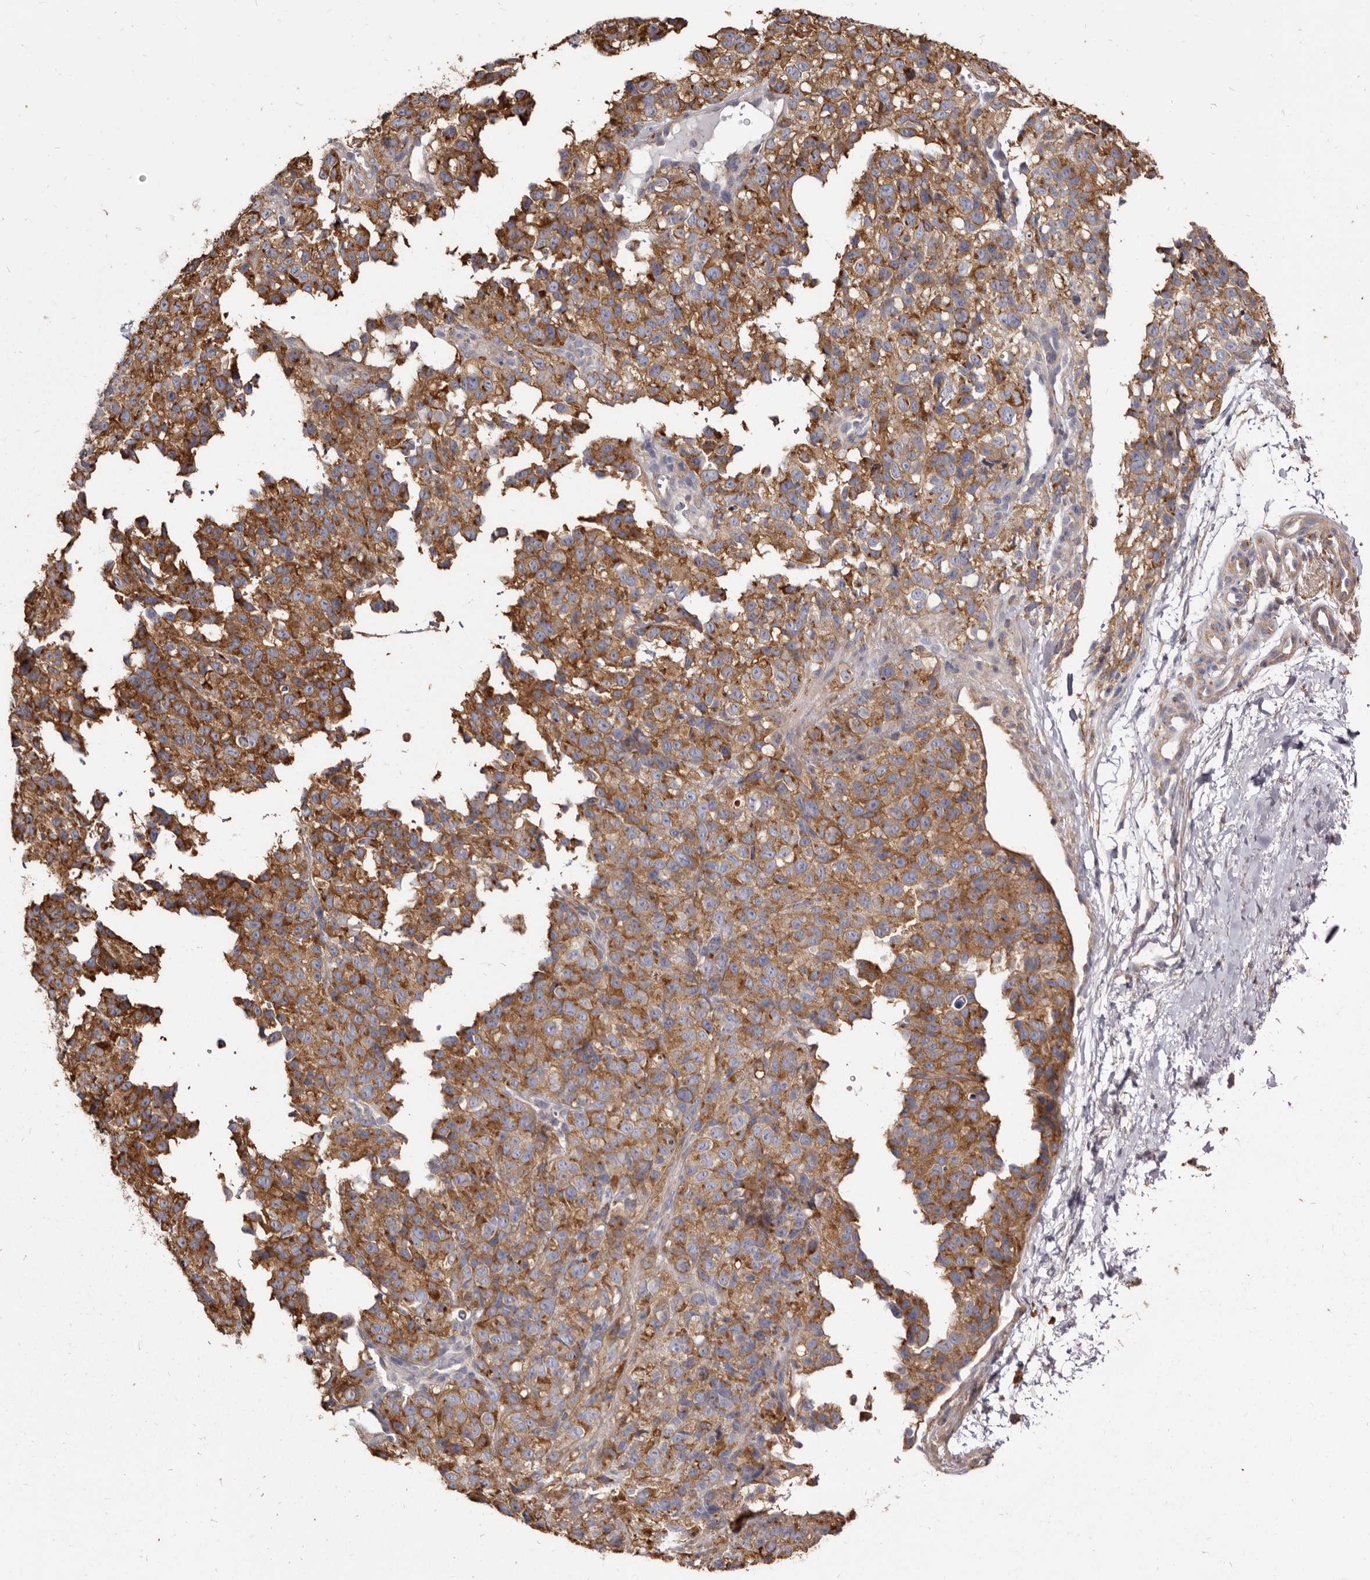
{"staining": {"intensity": "moderate", "quantity": ">75%", "location": "cytoplasmic/membranous"}, "tissue": "melanoma", "cell_type": "Tumor cells", "image_type": "cancer", "snomed": [{"axis": "morphology", "description": "Malignant melanoma, Metastatic site"}, {"axis": "topography", "description": "Skin"}], "caption": "This is an image of immunohistochemistry (IHC) staining of malignant melanoma (metastatic site), which shows moderate expression in the cytoplasmic/membranous of tumor cells.", "gene": "TPD52", "patient": {"sex": "female", "age": 72}}